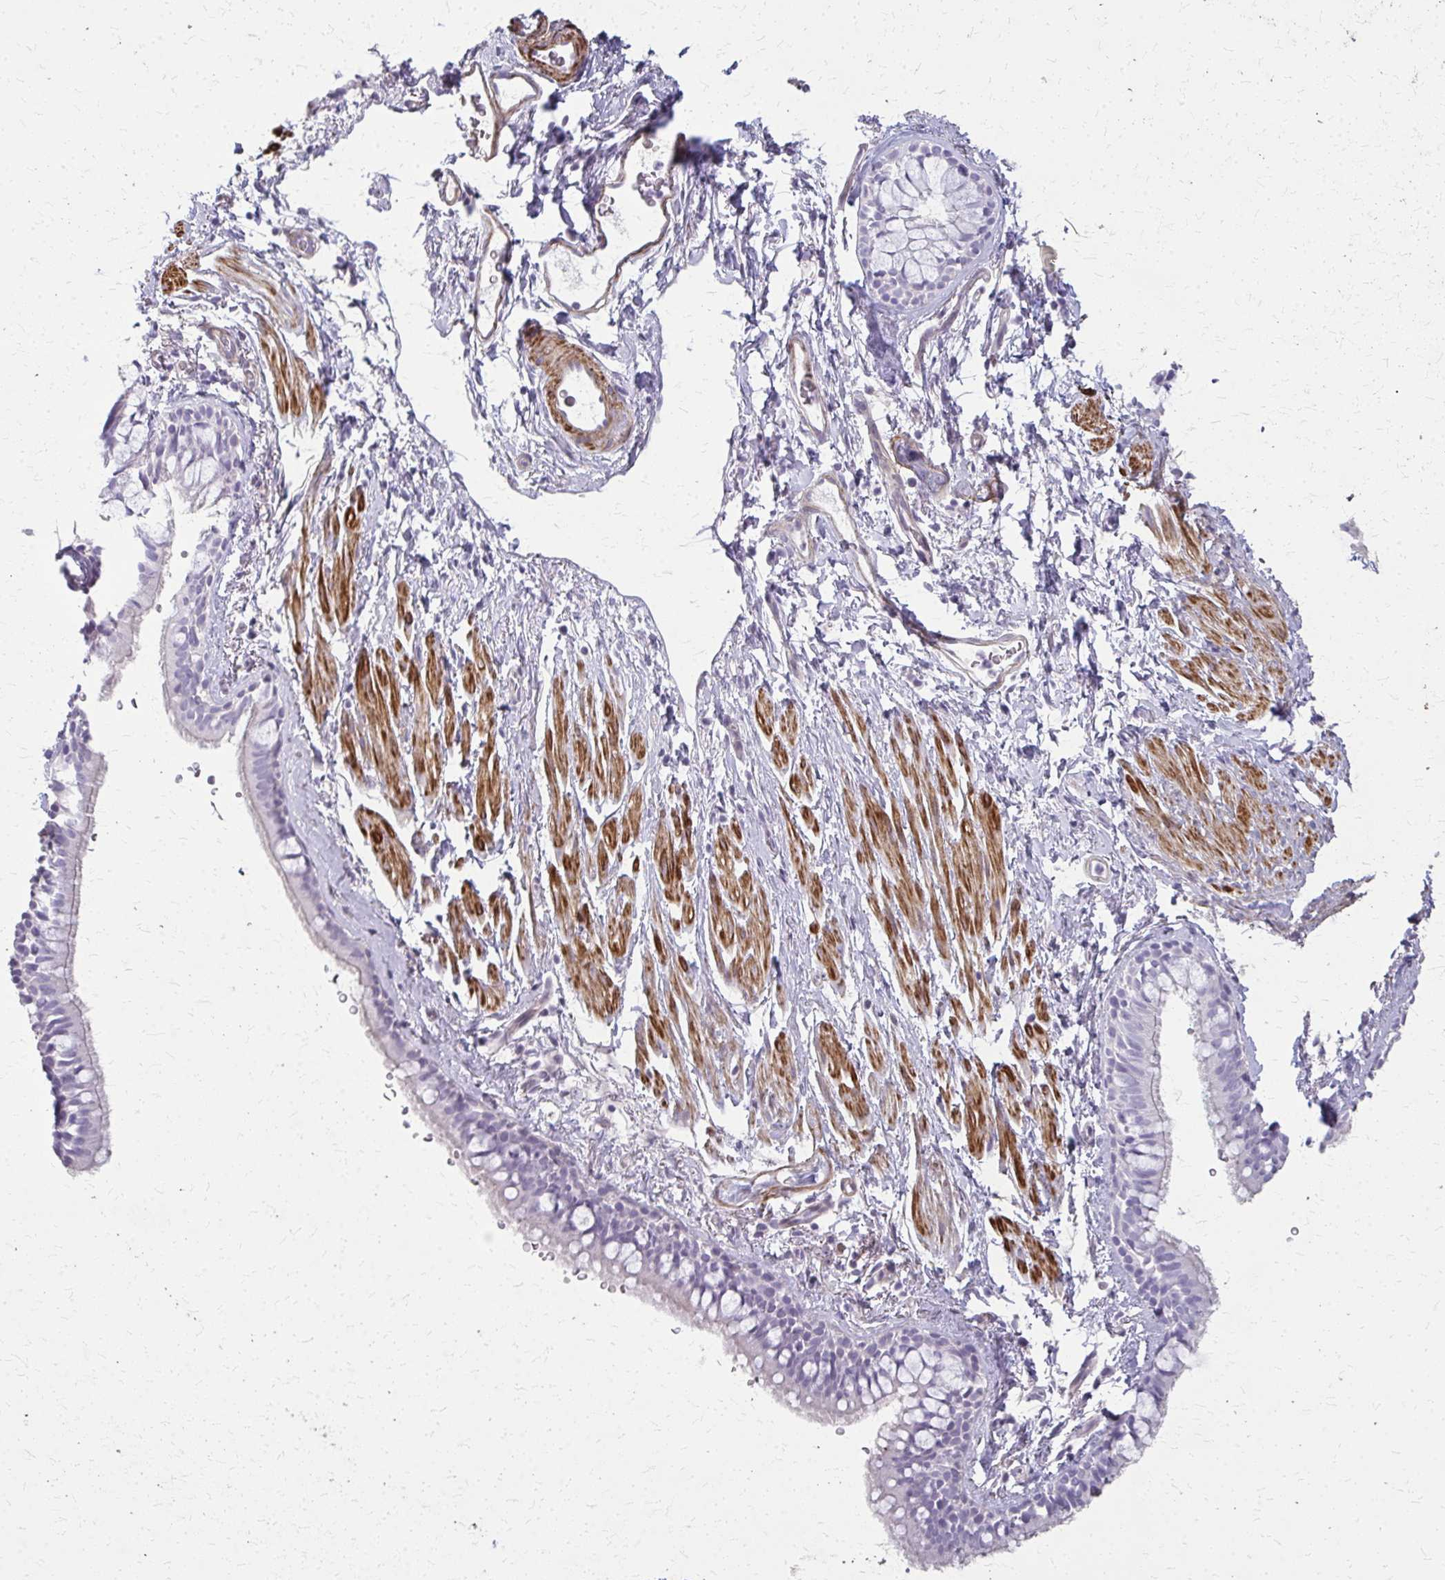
{"staining": {"intensity": "negative", "quantity": "none", "location": "none"}, "tissue": "bronchus", "cell_type": "Respiratory epithelial cells", "image_type": "normal", "snomed": [{"axis": "morphology", "description": "Normal tissue, NOS"}, {"axis": "topography", "description": "Lymph node"}, {"axis": "topography", "description": "Cartilage tissue"}, {"axis": "topography", "description": "Bronchus"}], "caption": "Immunohistochemical staining of unremarkable human bronchus shows no significant positivity in respiratory epithelial cells. (Immunohistochemistry (ihc), brightfield microscopy, high magnification).", "gene": "TENM4", "patient": {"sex": "female", "age": 70}}